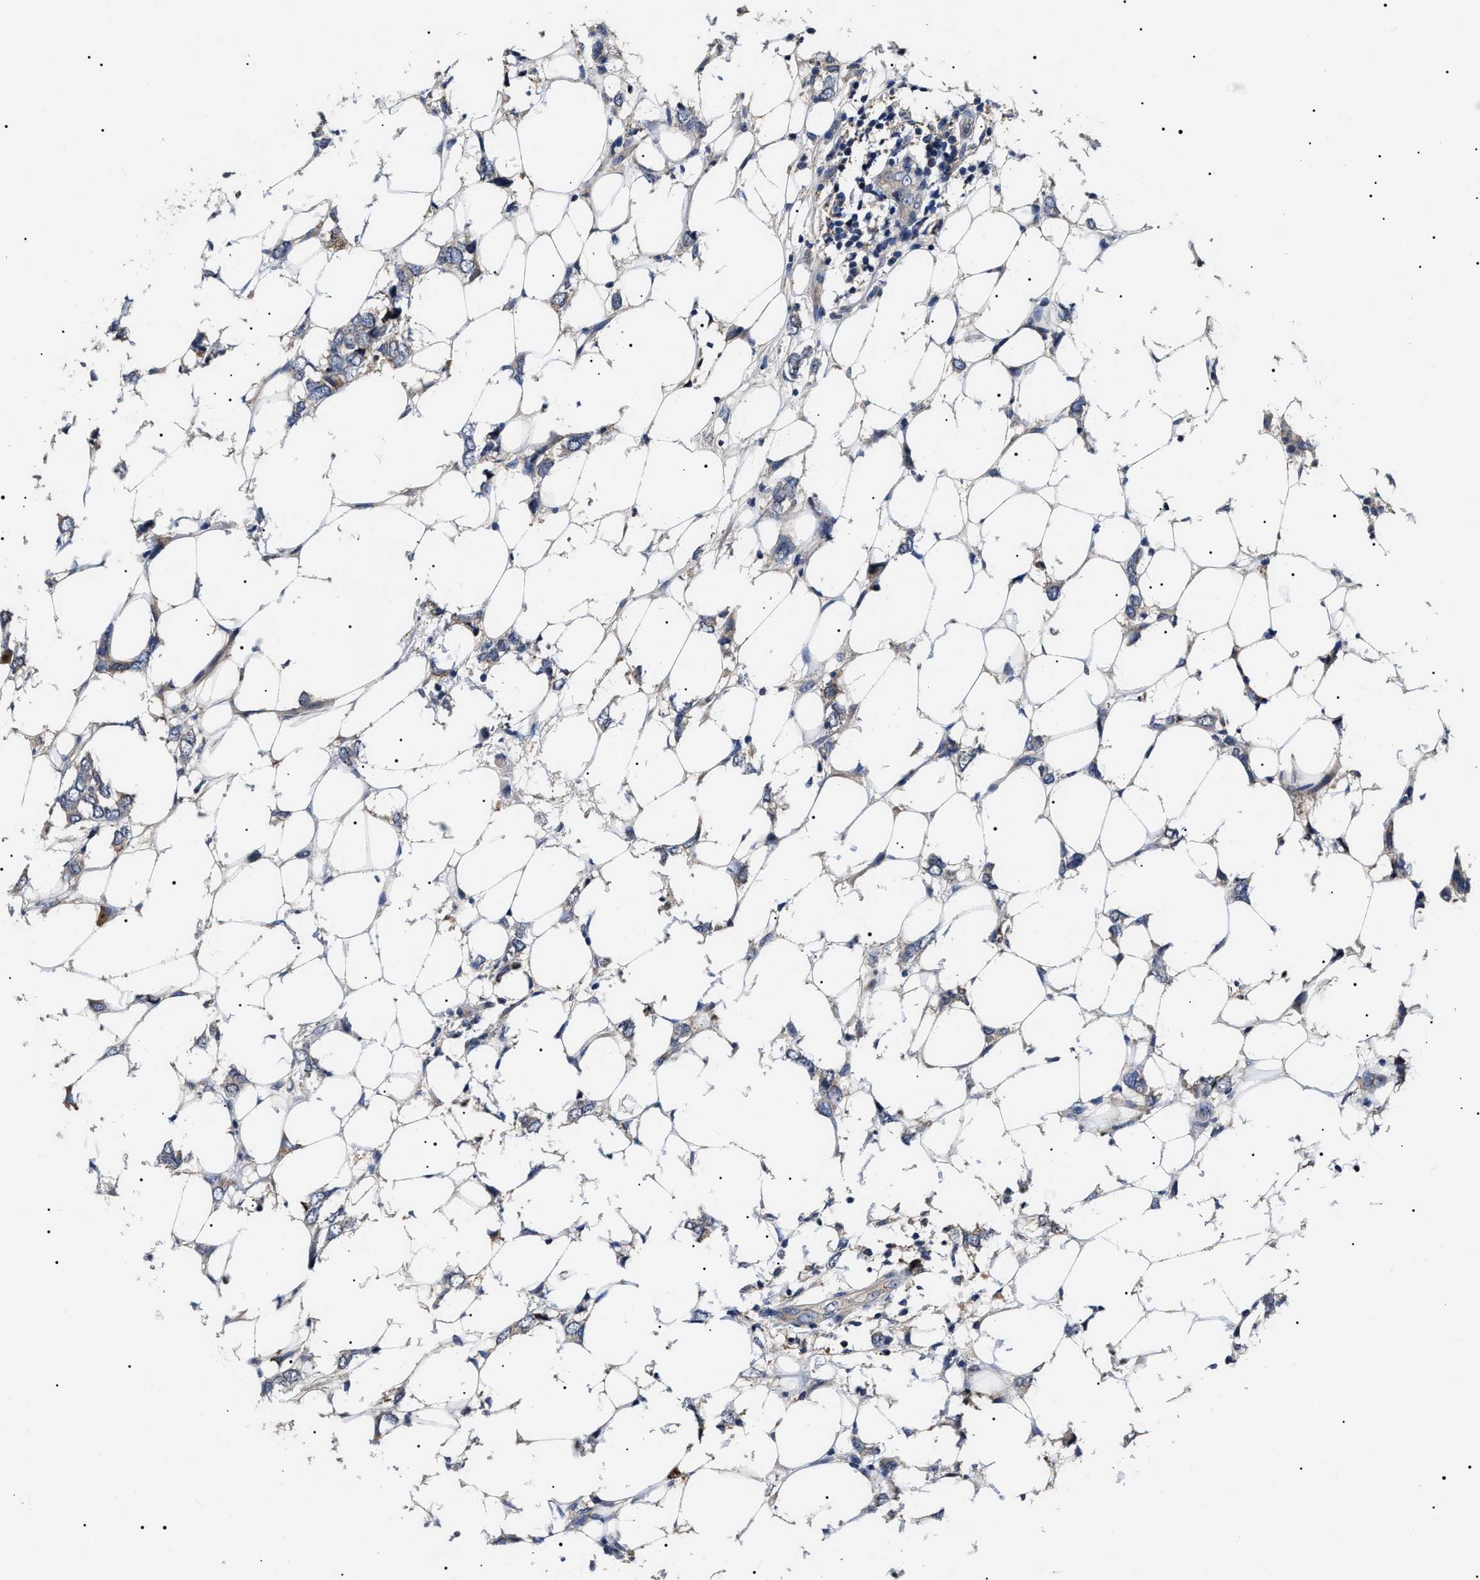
{"staining": {"intensity": "weak", "quantity": "<25%", "location": "cytoplasmic/membranous"}, "tissue": "breast cancer", "cell_type": "Tumor cells", "image_type": "cancer", "snomed": [{"axis": "morphology", "description": "Normal tissue, NOS"}, {"axis": "morphology", "description": "Lobular carcinoma"}, {"axis": "topography", "description": "Breast"}], "caption": "An immunohistochemistry photomicrograph of breast cancer is shown. There is no staining in tumor cells of breast cancer.", "gene": "IFT81", "patient": {"sex": "female", "age": 47}}